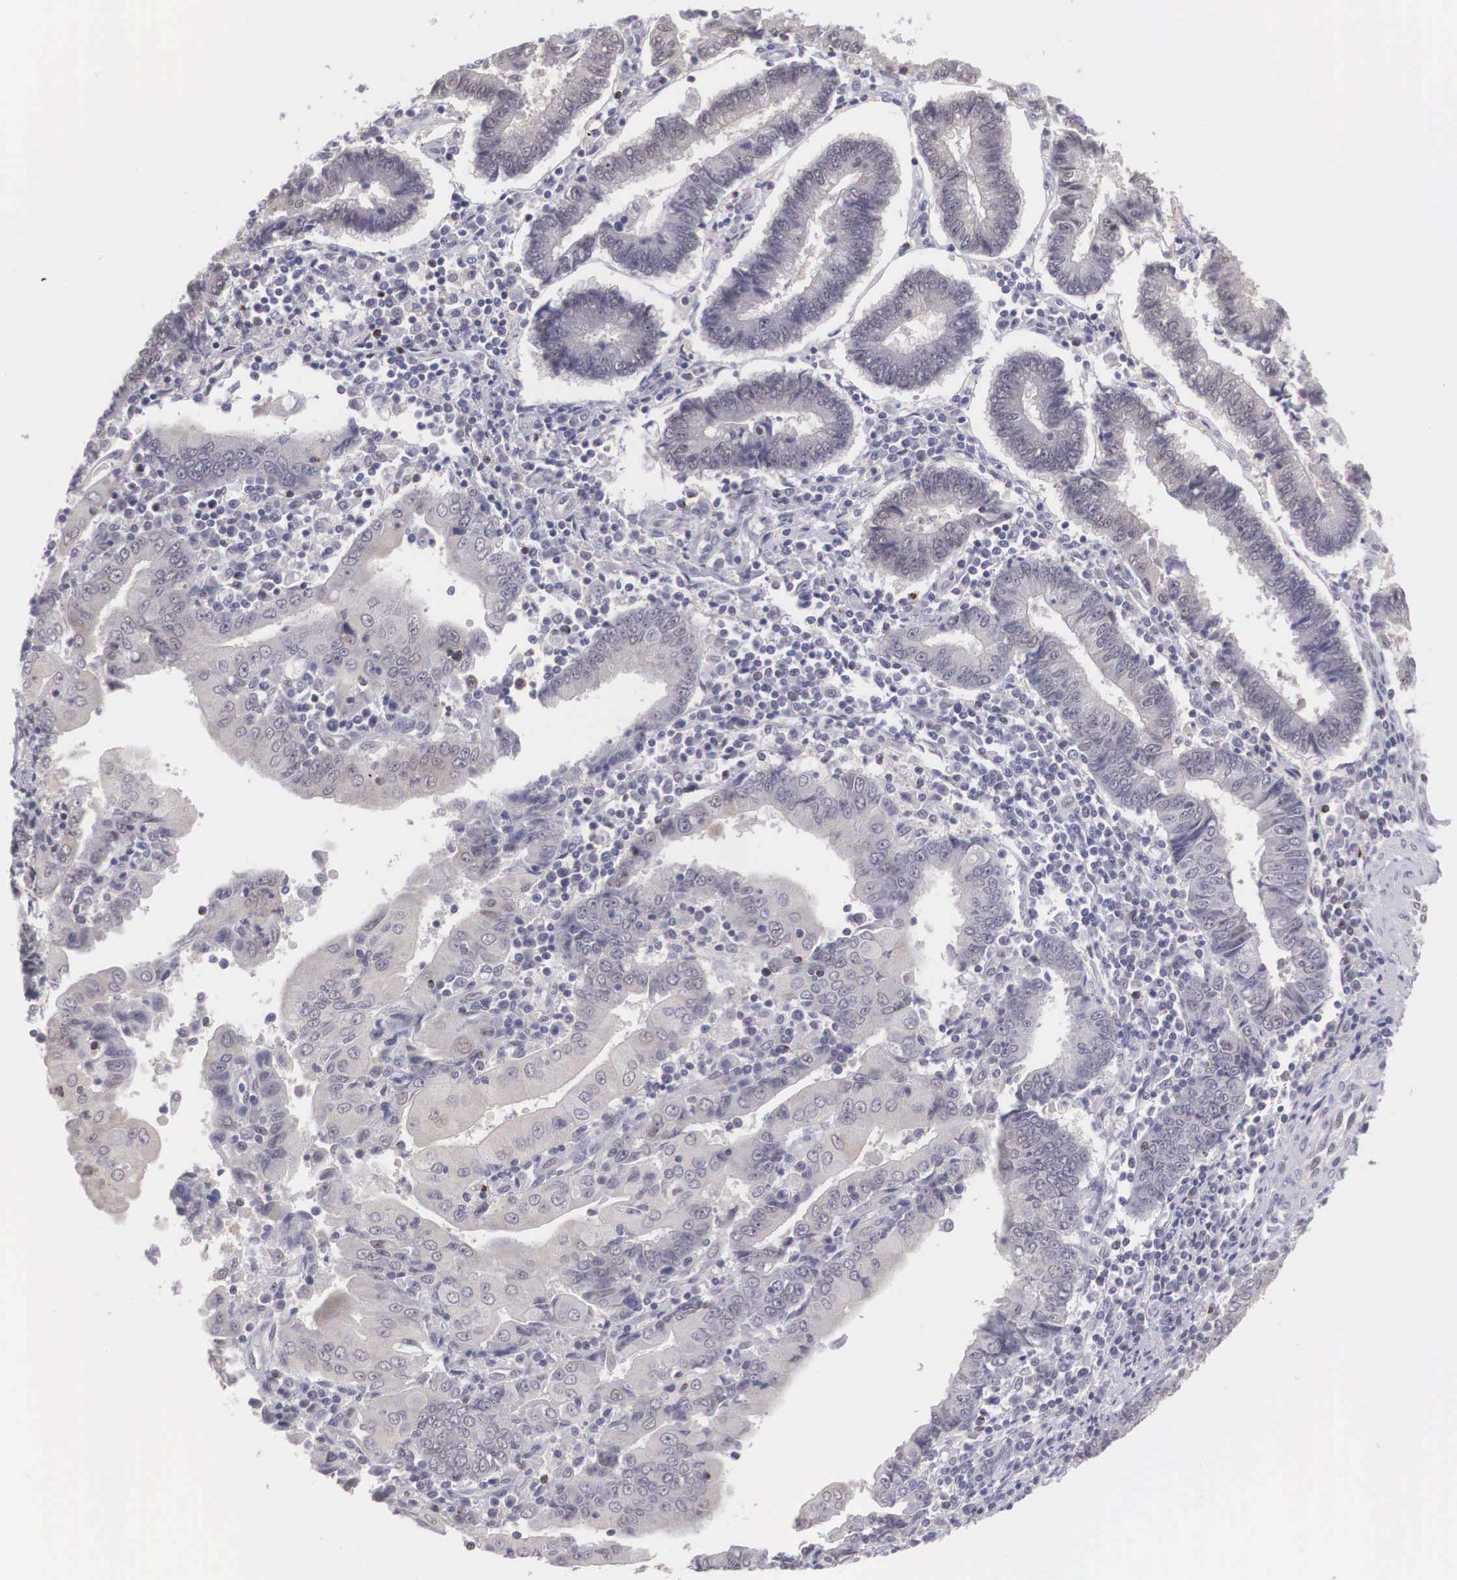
{"staining": {"intensity": "weak", "quantity": "25%-75%", "location": "cytoplasmic/membranous"}, "tissue": "endometrial cancer", "cell_type": "Tumor cells", "image_type": "cancer", "snomed": [{"axis": "morphology", "description": "Adenocarcinoma, NOS"}, {"axis": "topography", "description": "Endometrium"}], "caption": "This micrograph exhibits IHC staining of endometrial cancer (adenocarcinoma), with low weak cytoplasmic/membranous positivity in about 25%-75% of tumor cells.", "gene": "NINL", "patient": {"sex": "female", "age": 75}}